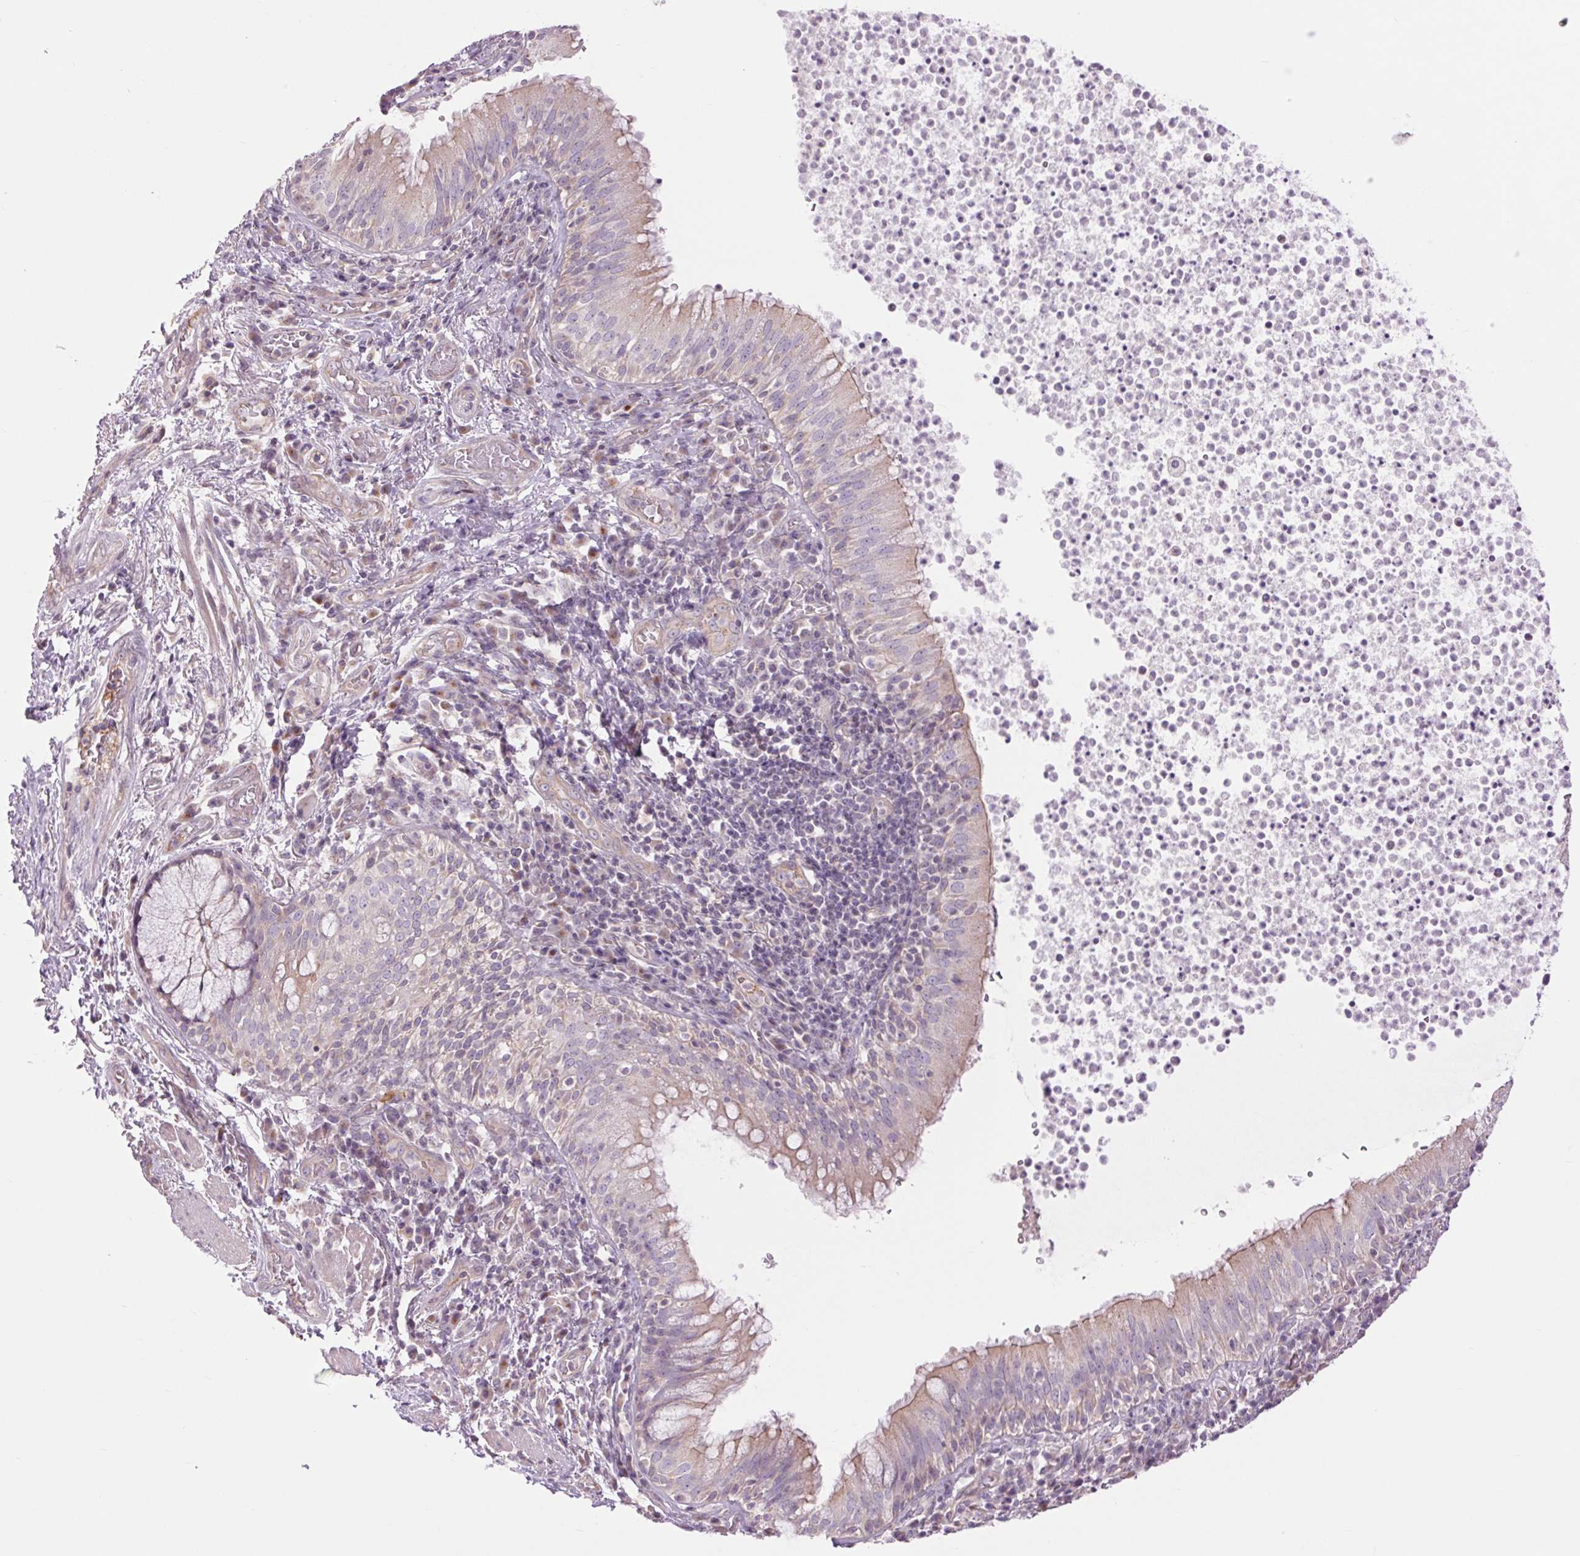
{"staining": {"intensity": "weak", "quantity": "<25%", "location": "cytoplasmic/membranous"}, "tissue": "bronchus", "cell_type": "Respiratory epithelial cells", "image_type": "normal", "snomed": [{"axis": "morphology", "description": "Normal tissue, NOS"}, {"axis": "topography", "description": "Lymph node"}, {"axis": "topography", "description": "Bronchus"}], "caption": "Histopathology image shows no significant protein staining in respiratory epithelial cells of normal bronchus. (DAB (3,3'-diaminobenzidine) immunohistochemistry (IHC), high magnification).", "gene": "CTNNA3", "patient": {"sex": "male", "age": 56}}